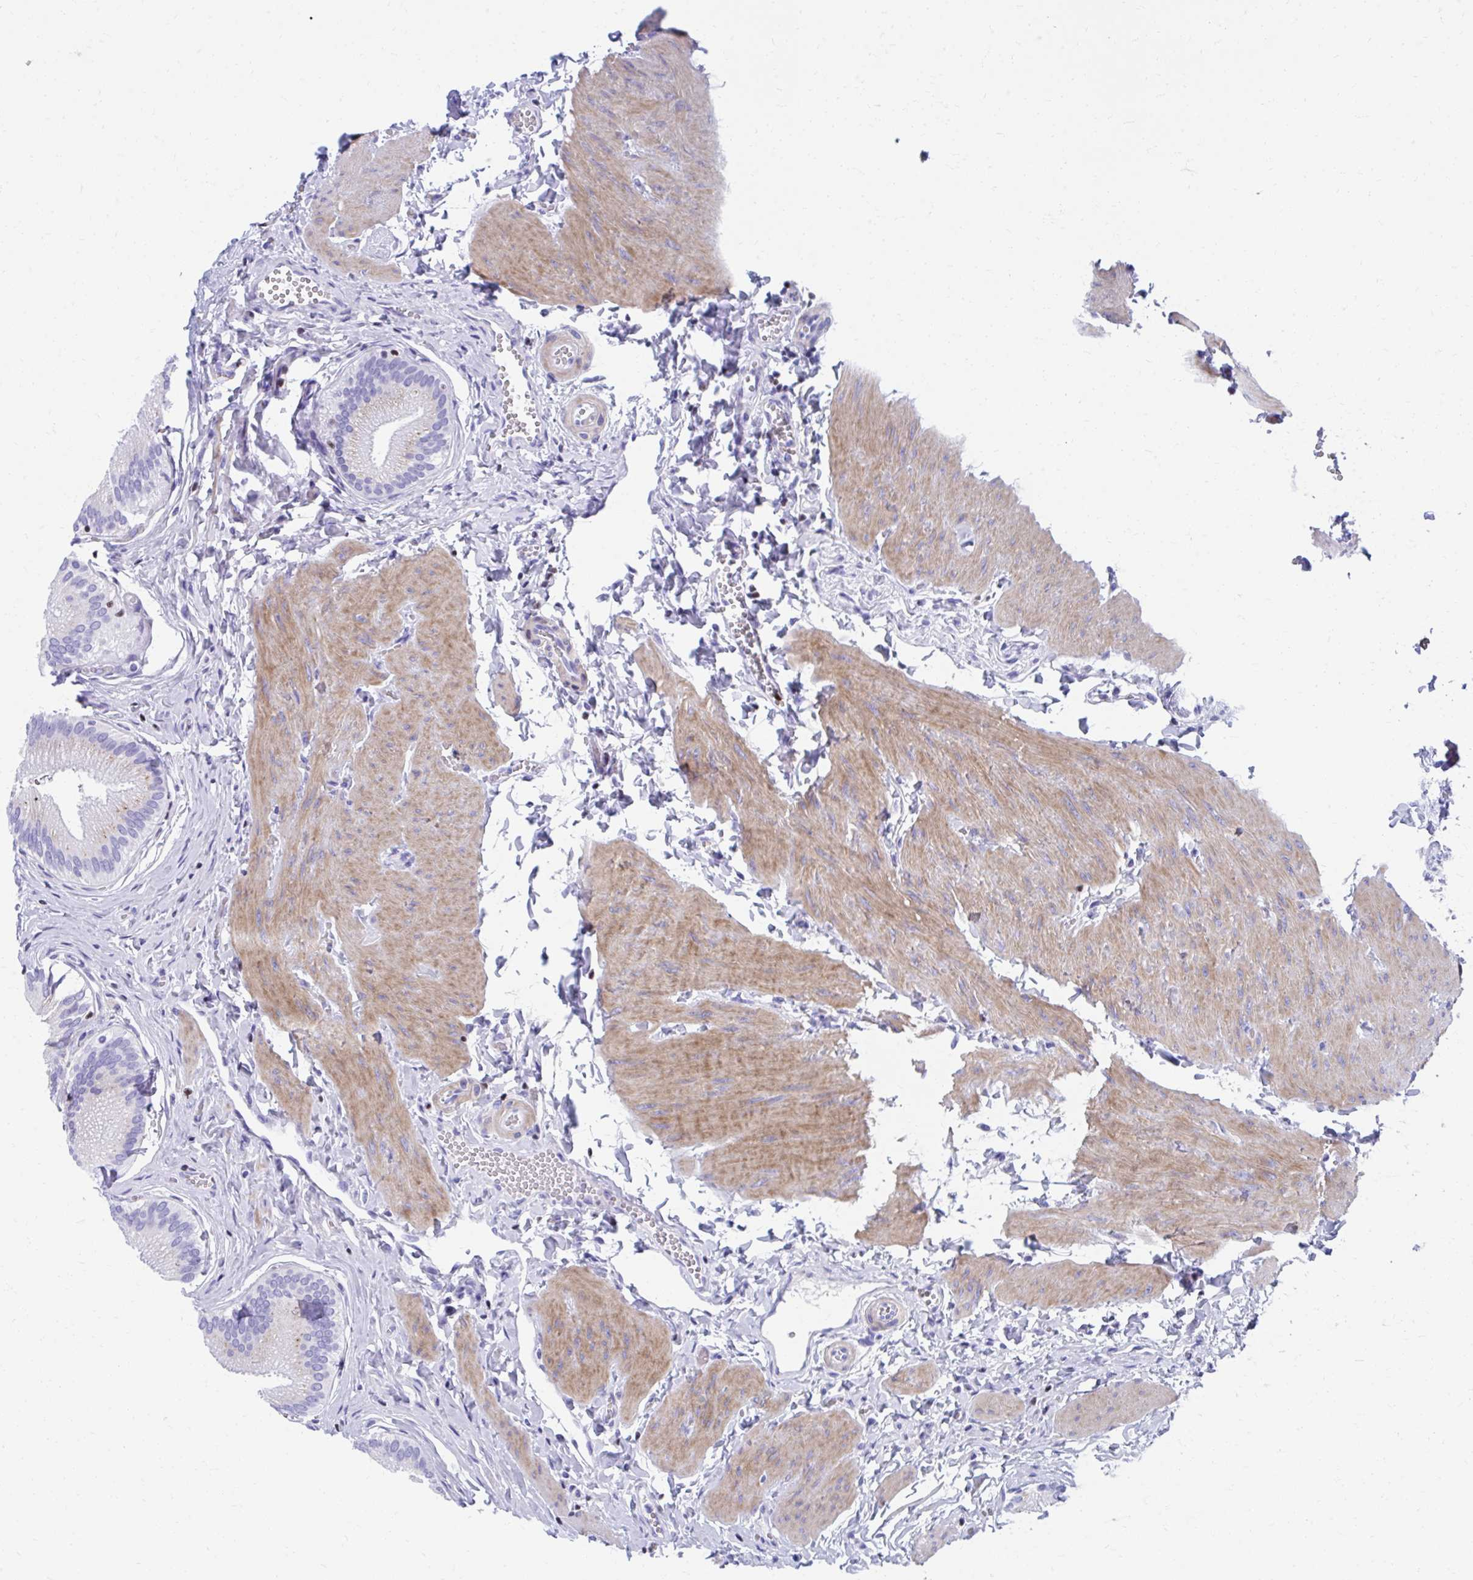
{"staining": {"intensity": "weak", "quantity": "25%-75%", "location": "cytoplasmic/membranous"}, "tissue": "gallbladder", "cell_type": "Glandular cells", "image_type": "normal", "snomed": [{"axis": "morphology", "description": "Normal tissue, NOS"}, {"axis": "topography", "description": "Gallbladder"}], "caption": "Approximately 25%-75% of glandular cells in unremarkable gallbladder display weak cytoplasmic/membranous protein positivity as visualized by brown immunohistochemical staining.", "gene": "RUNX3", "patient": {"sex": "male", "age": 17}}